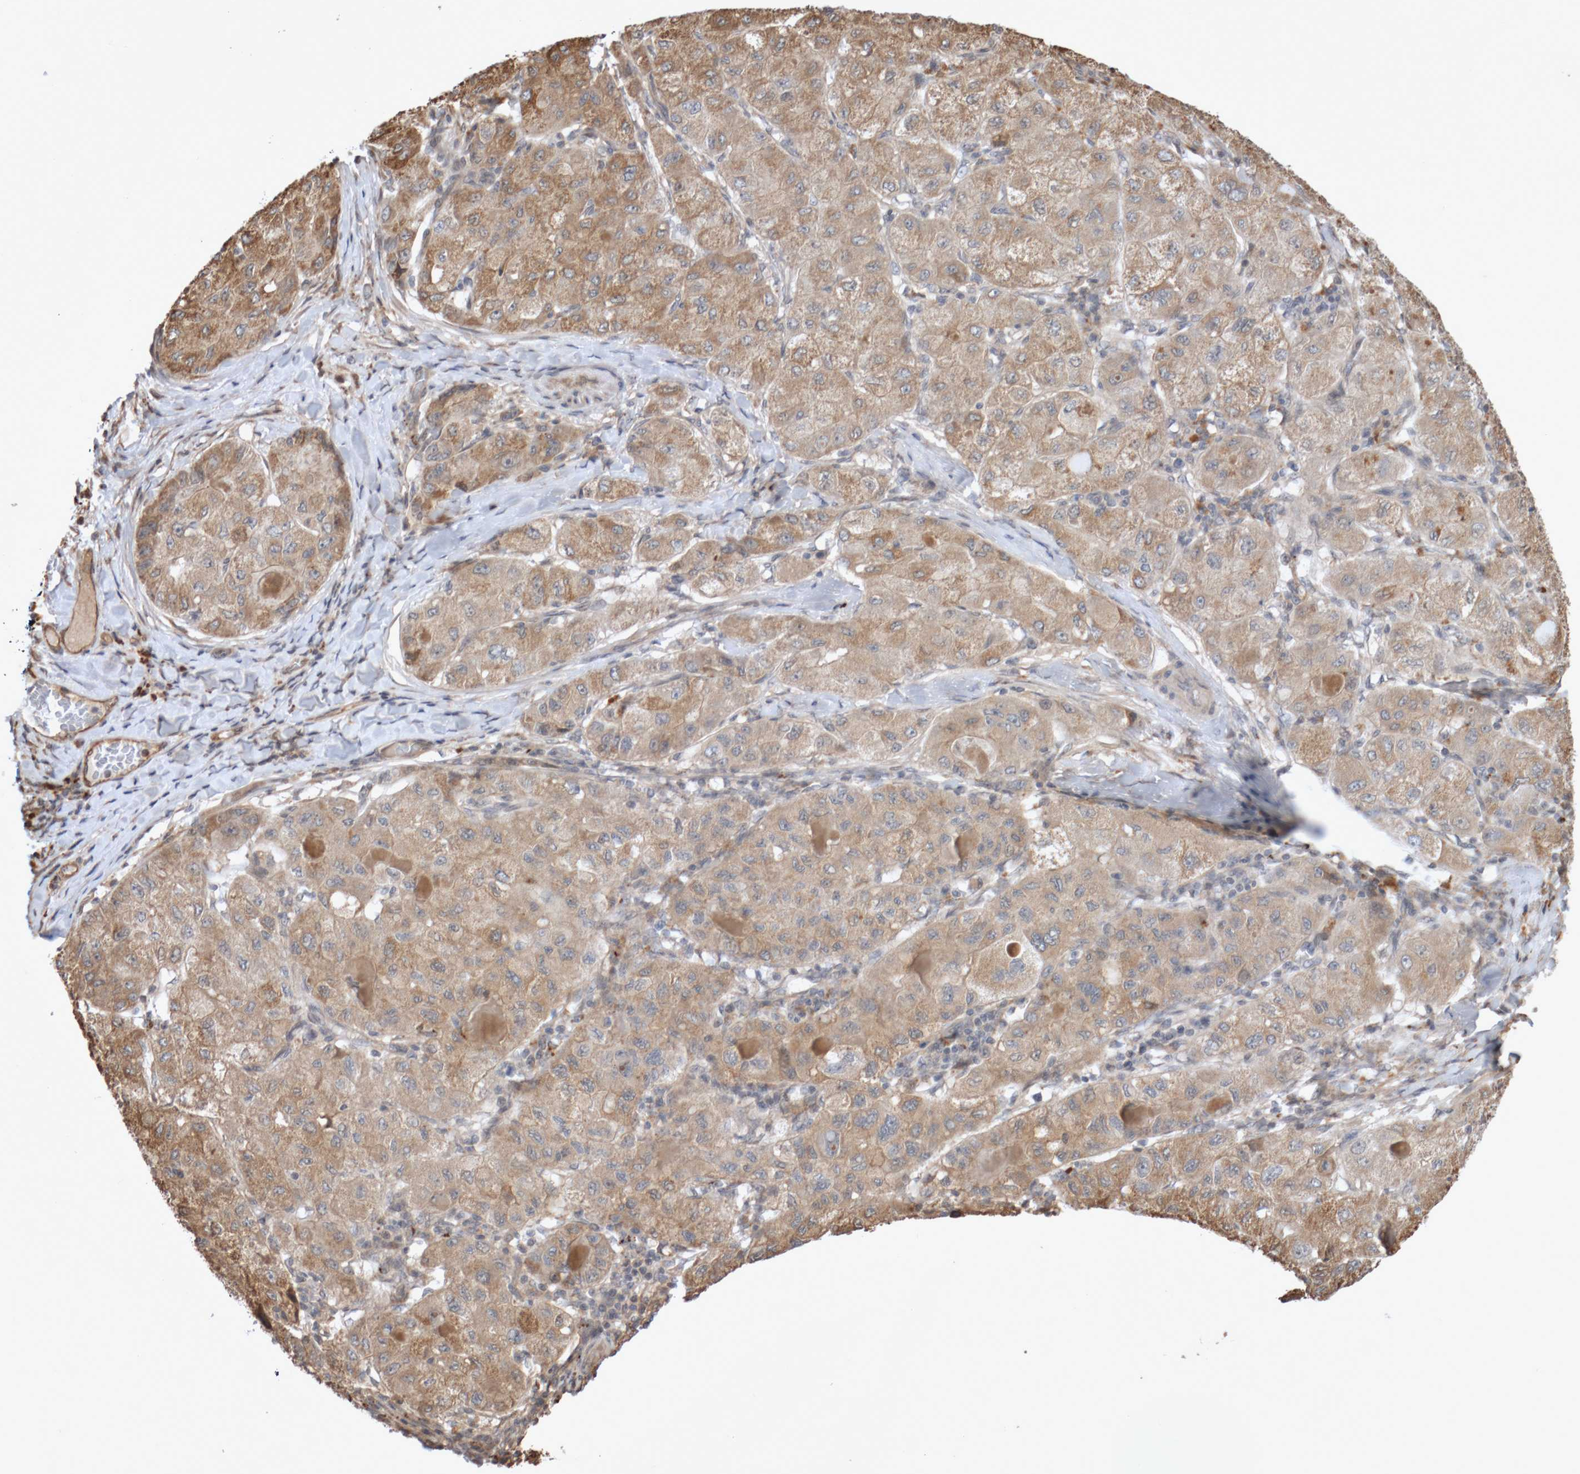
{"staining": {"intensity": "moderate", "quantity": ">75%", "location": "cytoplasmic/membranous"}, "tissue": "liver cancer", "cell_type": "Tumor cells", "image_type": "cancer", "snomed": [{"axis": "morphology", "description": "Carcinoma, Hepatocellular, NOS"}, {"axis": "topography", "description": "Liver"}], "caption": "Immunohistochemical staining of hepatocellular carcinoma (liver) demonstrates medium levels of moderate cytoplasmic/membranous staining in about >75% of tumor cells. Ihc stains the protein in brown and the nuclei are stained blue.", "gene": "DPH7", "patient": {"sex": "male", "age": 80}}